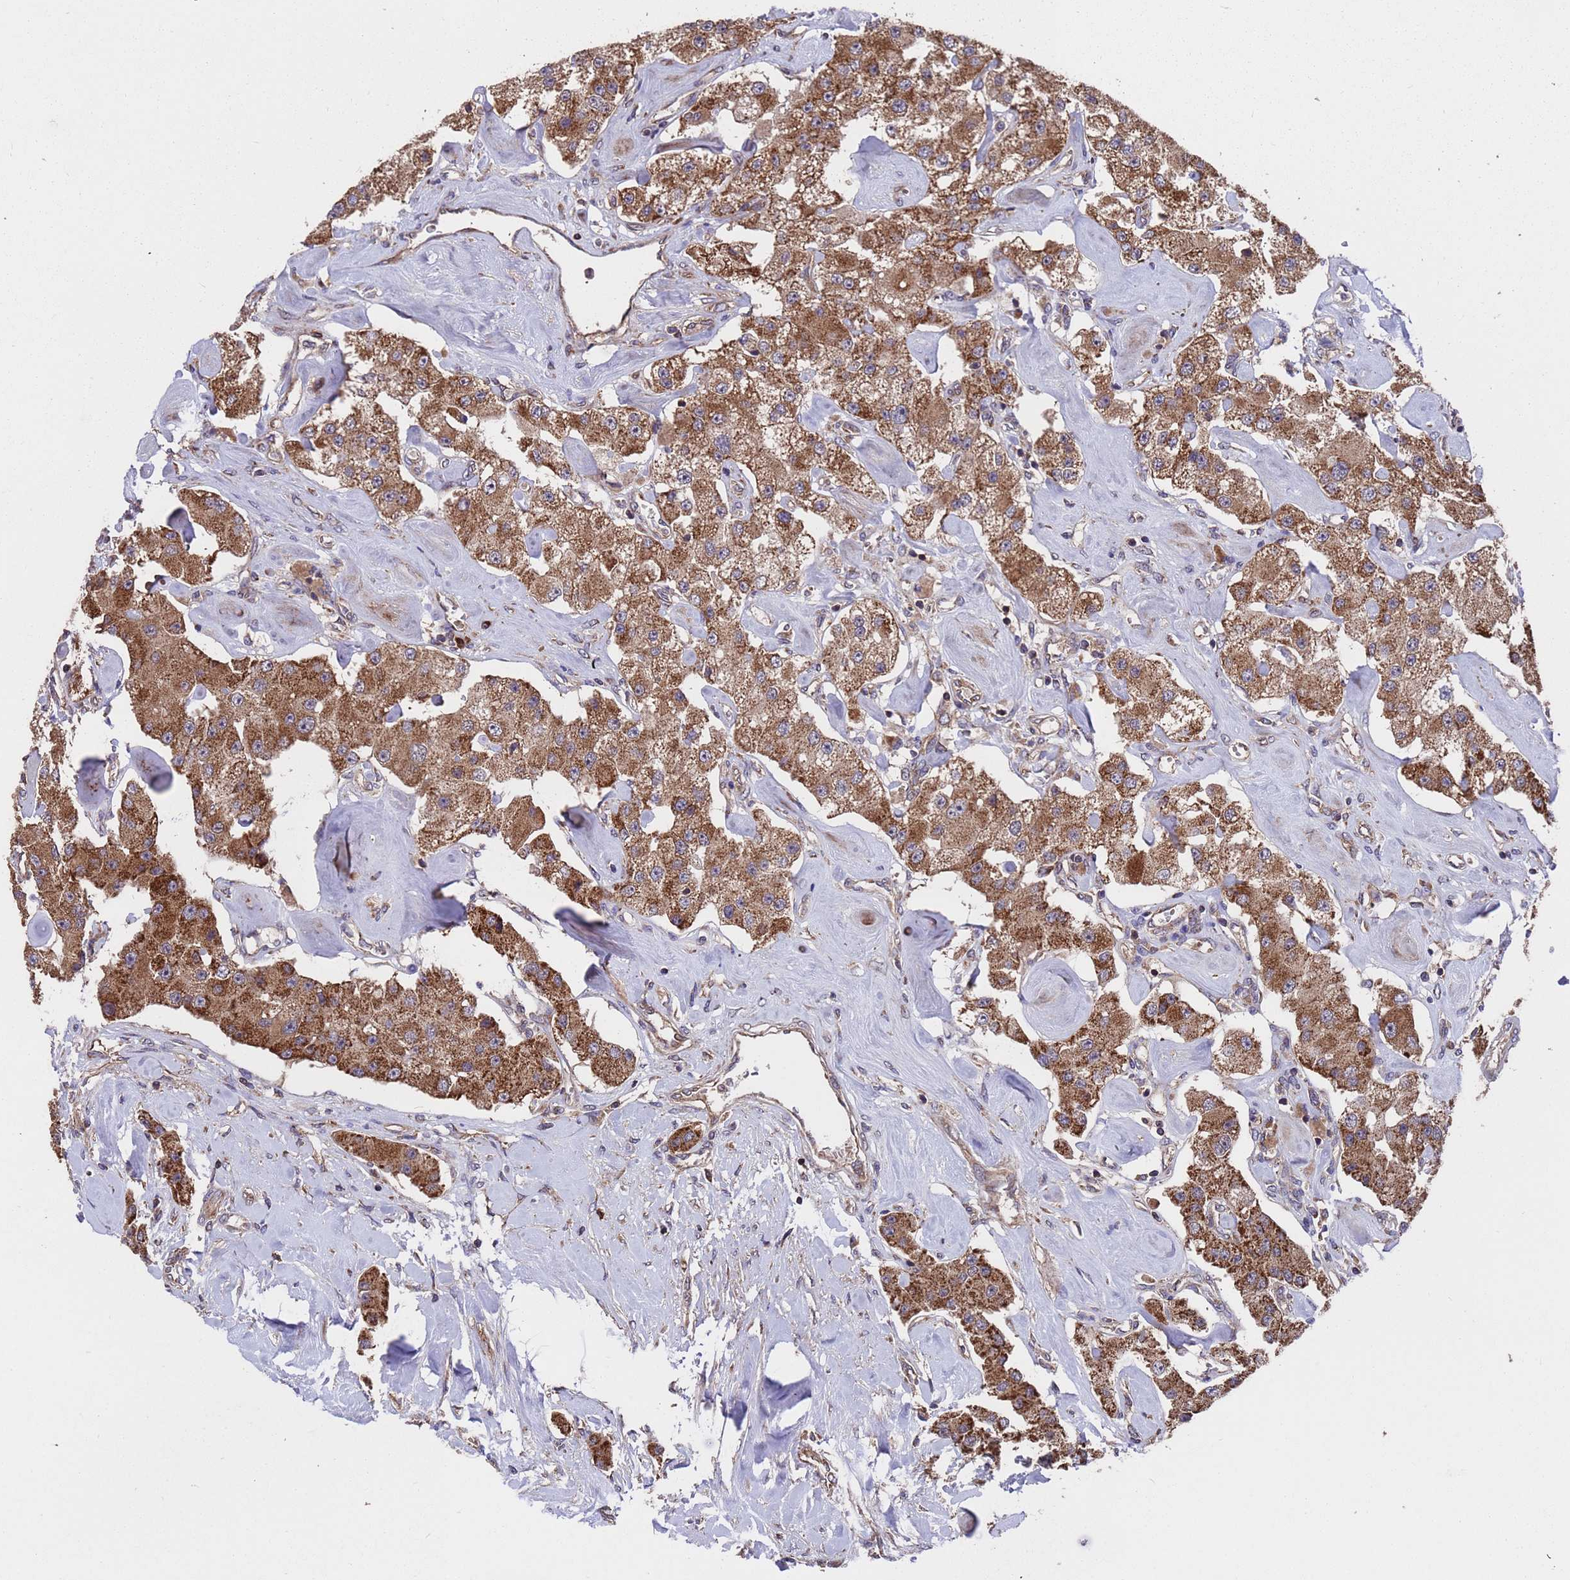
{"staining": {"intensity": "moderate", "quantity": ">75%", "location": "cytoplasmic/membranous"}, "tissue": "carcinoid", "cell_type": "Tumor cells", "image_type": "cancer", "snomed": [{"axis": "morphology", "description": "Carcinoid, malignant, NOS"}, {"axis": "topography", "description": "Pancreas"}], "caption": "Immunohistochemical staining of human malignant carcinoid displays medium levels of moderate cytoplasmic/membranous staining in approximately >75% of tumor cells.", "gene": "TSR3", "patient": {"sex": "male", "age": 41}}